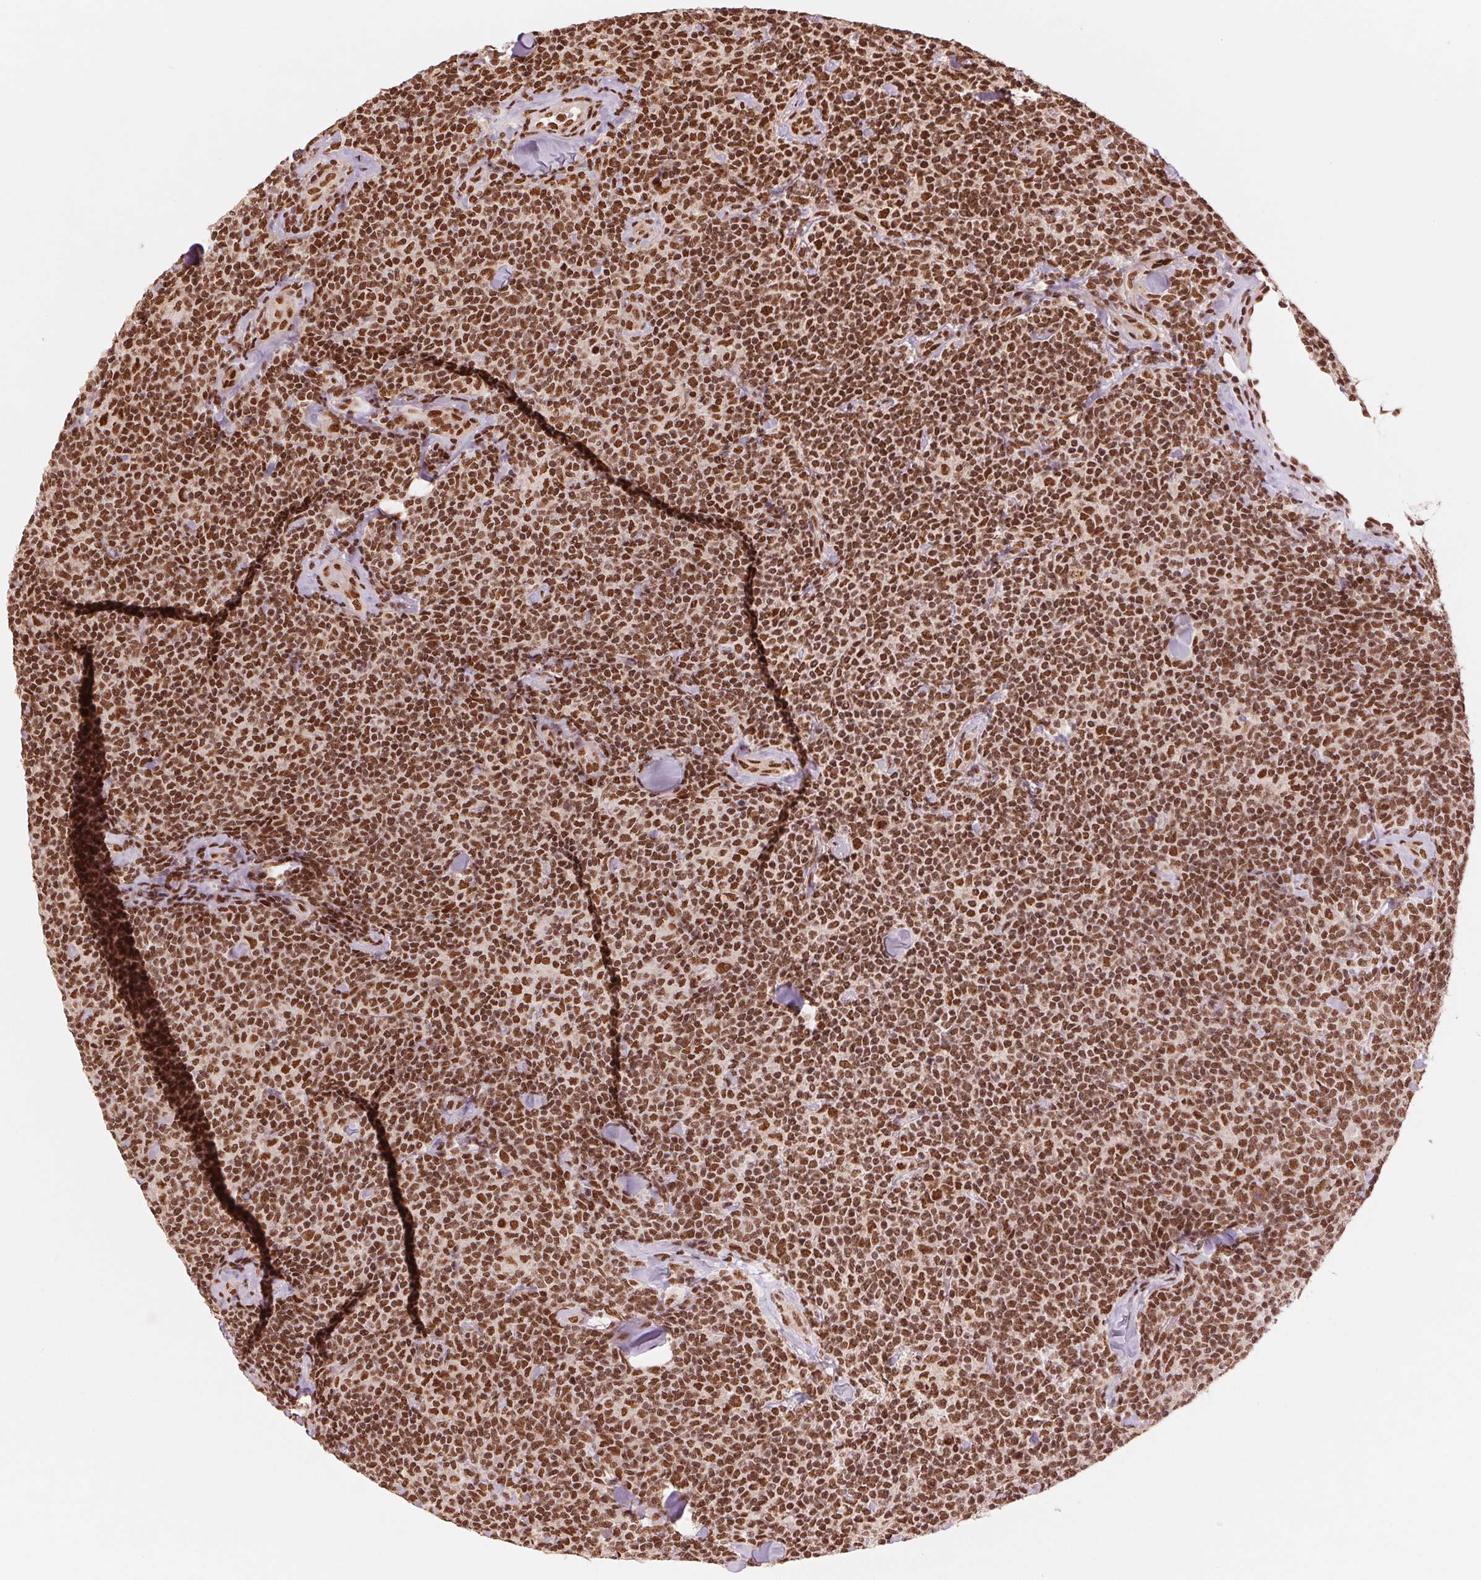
{"staining": {"intensity": "strong", "quantity": ">75%", "location": "nuclear"}, "tissue": "lymphoma", "cell_type": "Tumor cells", "image_type": "cancer", "snomed": [{"axis": "morphology", "description": "Malignant lymphoma, non-Hodgkin's type, Low grade"}, {"axis": "topography", "description": "Lymph node"}], "caption": "Immunohistochemistry histopathology image of neoplastic tissue: human lymphoma stained using IHC demonstrates high levels of strong protein expression localized specifically in the nuclear of tumor cells, appearing as a nuclear brown color.", "gene": "TTLL9", "patient": {"sex": "female", "age": 56}}